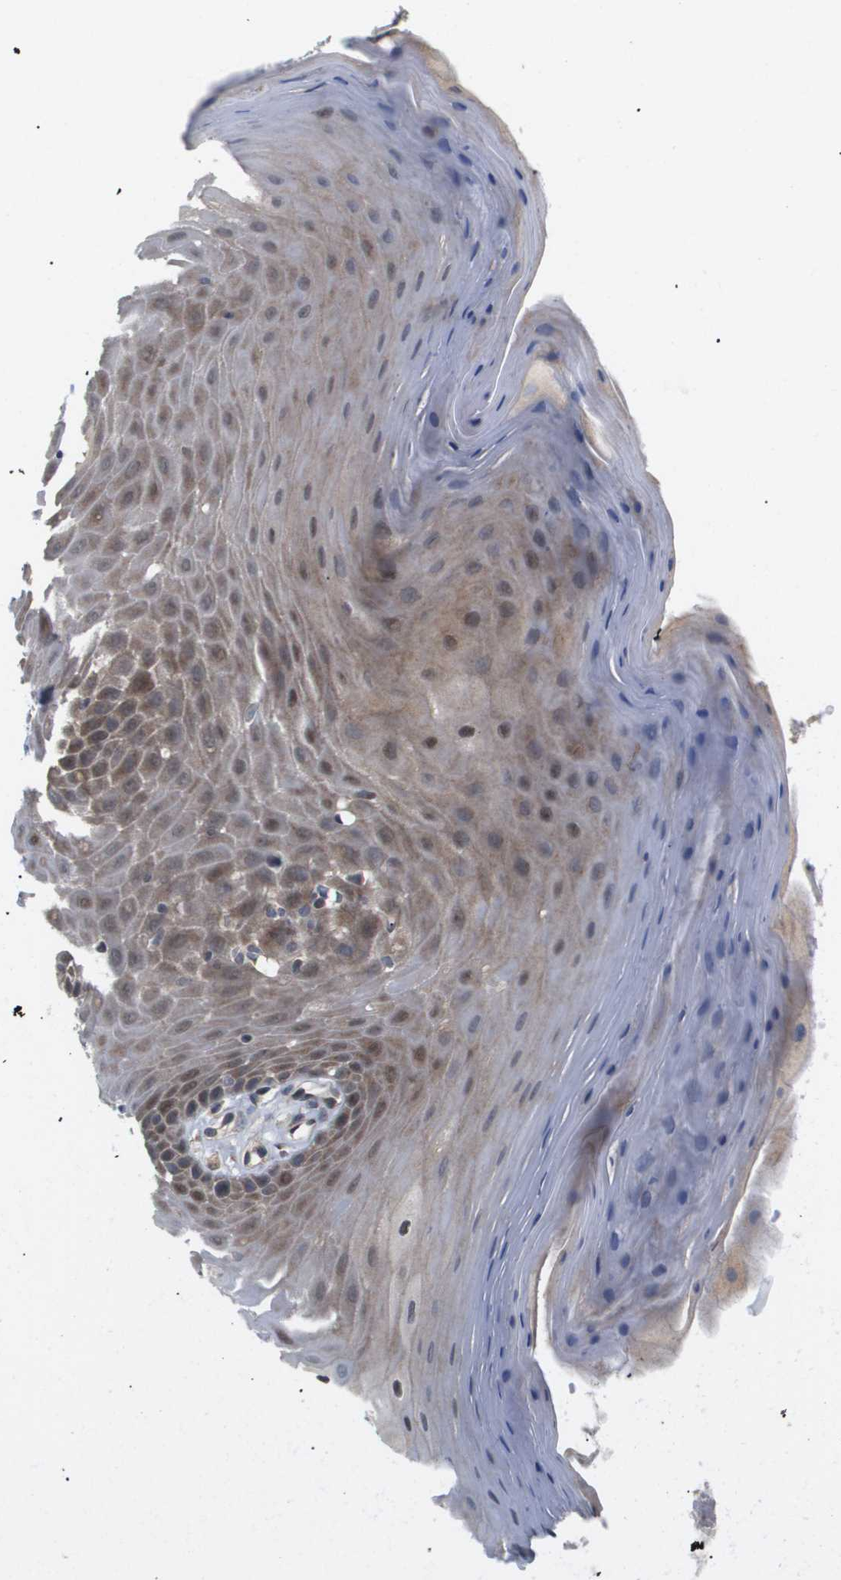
{"staining": {"intensity": "moderate", "quantity": ">75%", "location": "cytoplasmic/membranous,nuclear"}, "tissue": "oral mucosa", "cell_type": "Squamous epithelial cells", "image_type": "normal", "snomed": [{"axis": "morphology", "description": "Normal tissue, NOS"}, {"axis": "morphology", "description": "Squamous cell carcinoma, NOS"}, {"axis": "topography", "description": "Skeletal muscle"}, {"axis": "topography", "description": "Adipose tissue"}, {"axis": "topography", "description": "Vascular tissue"}, {"axis": "topography", "description": "Oral tissue"}, {"axis": "topography", "description": "Peripheral nerve tissue"}, {"axis": "topography", "description": "Head-Neck"}], "caption": "Human oral mucosa stained with a brown dye displays moderate cytoplasmic/membranous,nuclear positive positivity in approximately >75% of squamous epithelial cells.", "gene": "PDGFB", "patient": {"sex": "male", "age": 71}}